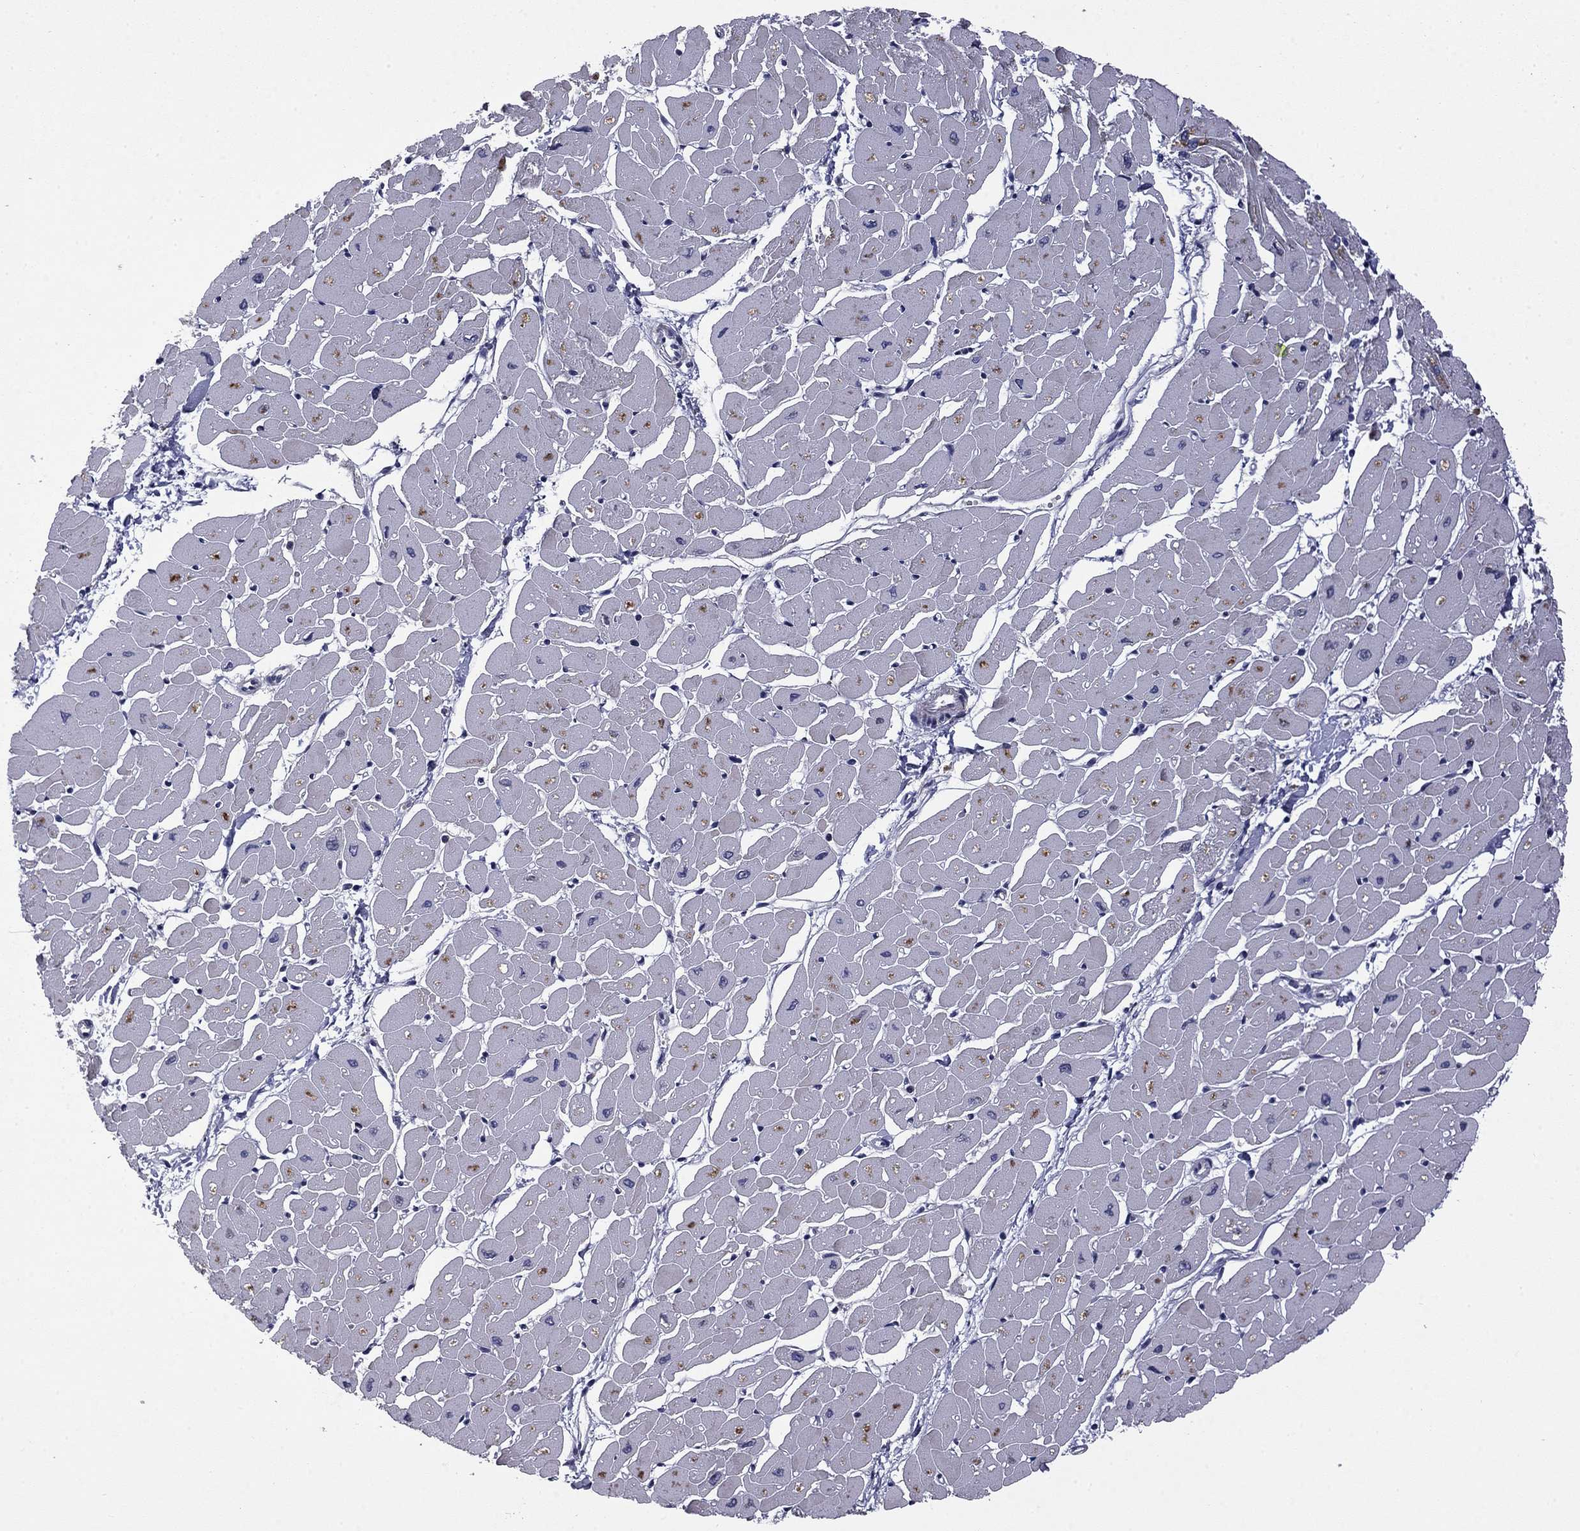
{"staining": {"intensity": "negative", "quantity": "none", "location": "none"}, "tissue": "heart muscle", "cell_type": "Cardiomyocytes", "image_type": "normal", "snomed": [{"axis": "morphology", "description": "Normal tissue, NOS"}, {"axis": "topography", "description": "Heart"}], "caption": "A photomicrograph of human heart muscle is negative for staining in cardiomyocytes.", "gene": "CEACAM7", "patient": {"sex": "male", "age": 57}}